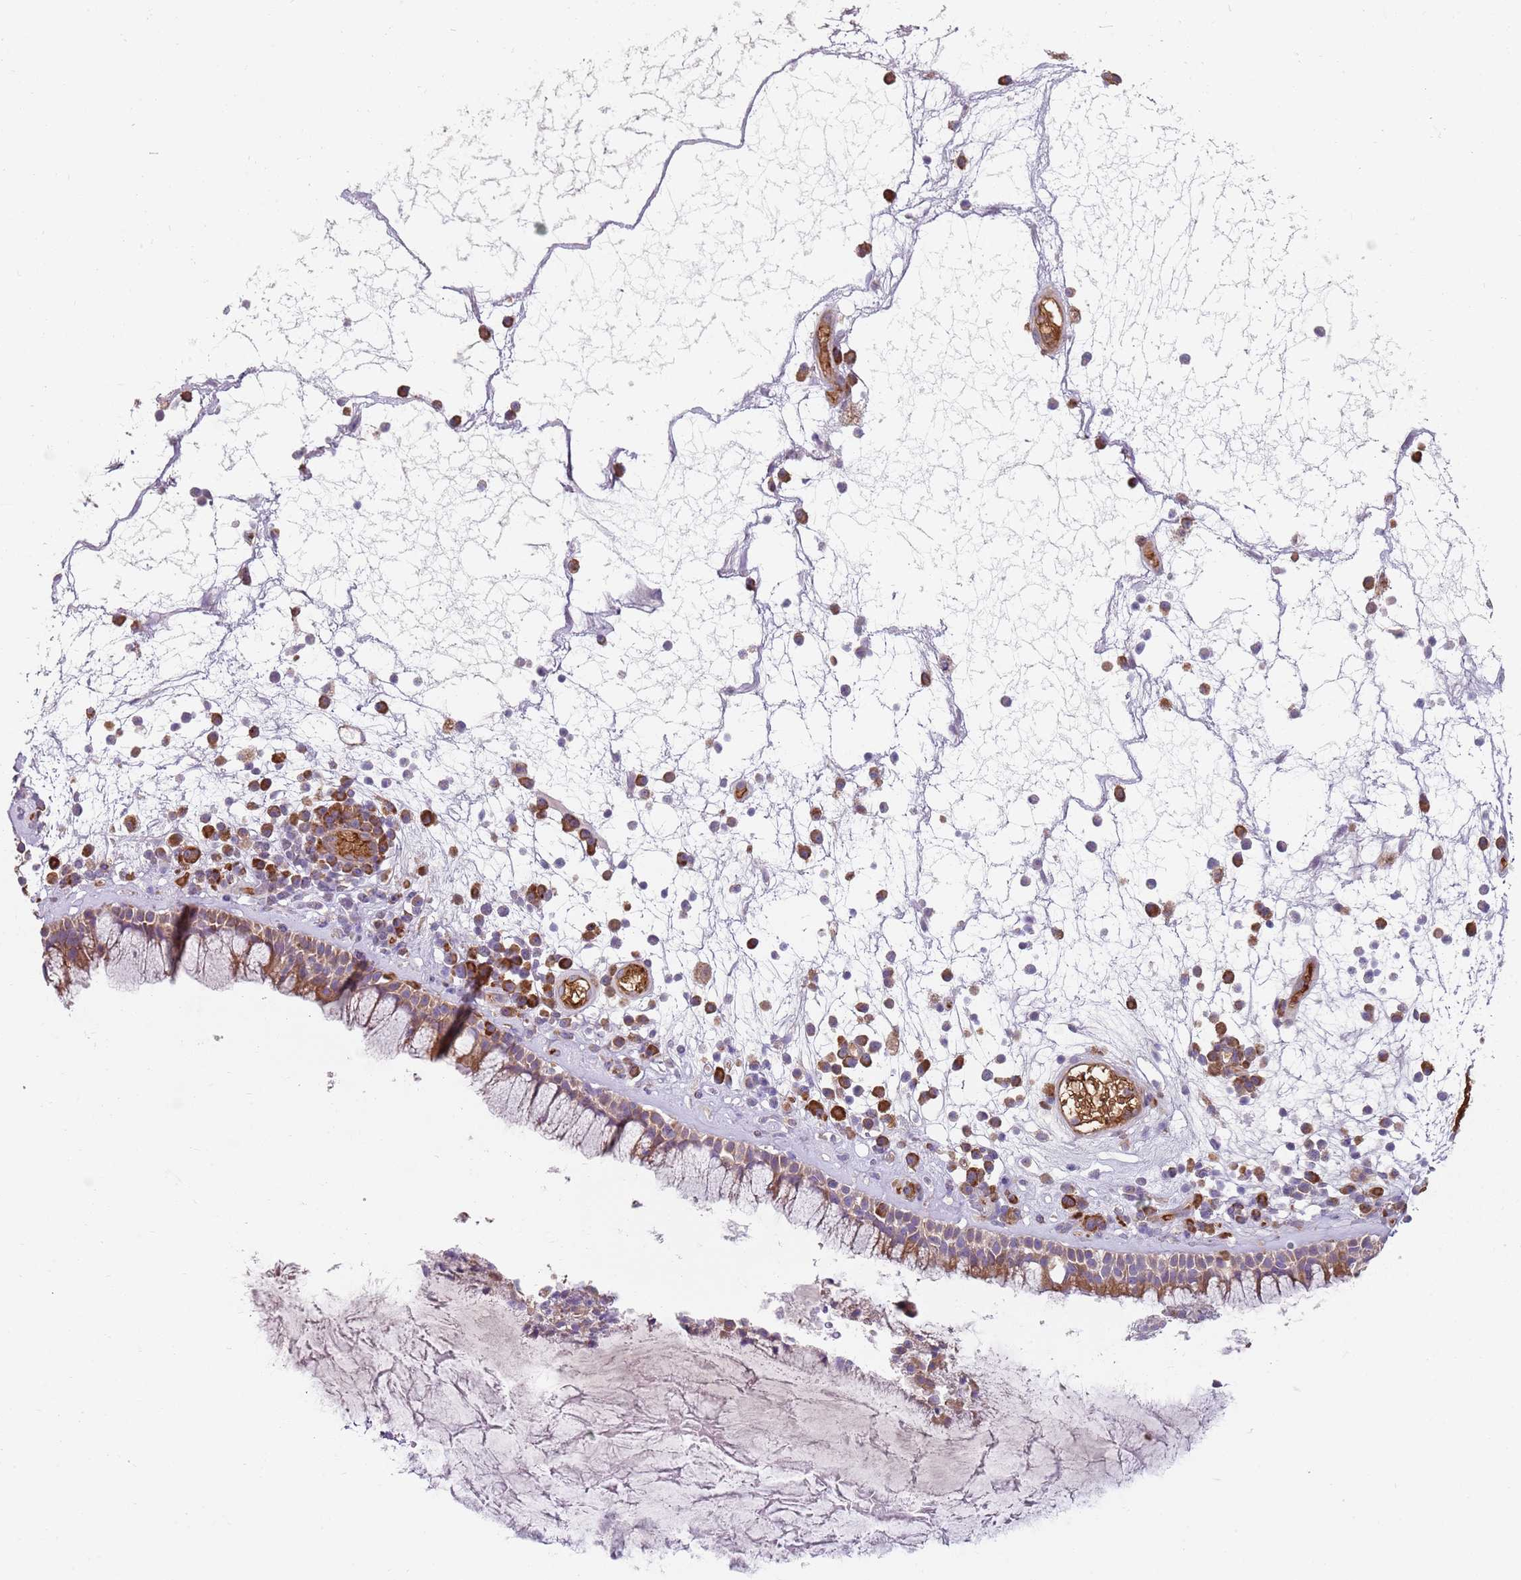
{"staining": {"intensity": "moderate", "quantity": ">75%", "location": "cytoplasmic/membranous"}, "tissue": "nasopharynx", "cell_type": "Respiratory epithelial cells", "image_type": "normal", "snomed": [{"axis": "morphology", "description": "Normal tissue, NOS"}, {"axis": "morphology", "description": "Inflammation, NOS"}, {"axis": "topography", "description": "Nasopharynx"}], "caption": "Protein positivity by immunohistochemistry (IHC) exhibits moderate cytoplasmic/membranous staining in about >75% of respiratory epithelial cells in benign nasopharynx. The staining was performed using DAB (3,3'-diaminobenzidine) to visualize the protein expression in brown, while the nuclei were stained in blue with hematoxylin (Magnification: 20x).", "gene": "SPATA2", "patient": {"sex": "male", "age": 70}}